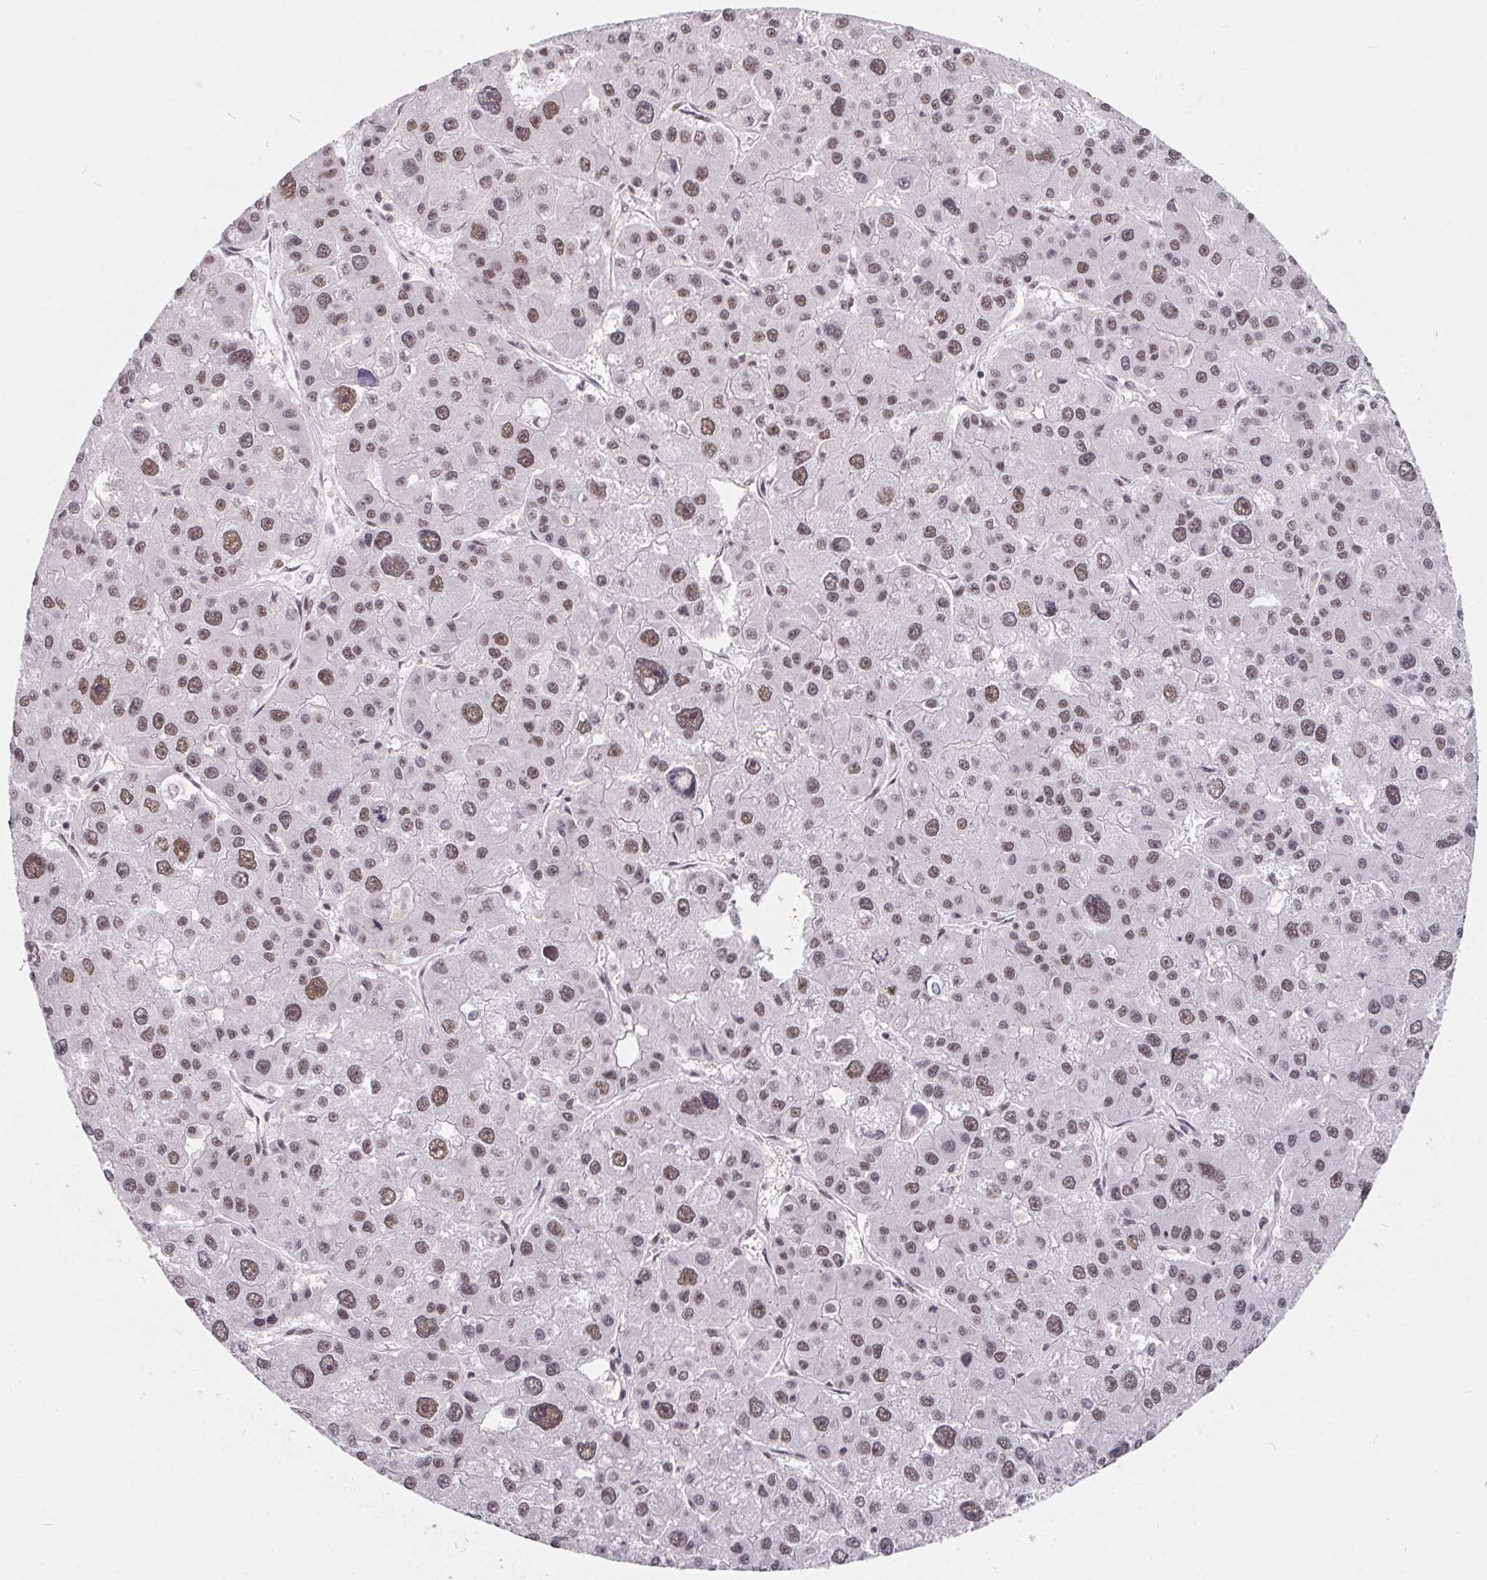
{"staining": {"intensity": "moderate", "quantity": ">75%", "location": "nuclear"}, "tissue": "liver cancer", "cell_type": "Tumor cells", "image_type": "cancer", "snomed": [{"axis": "morphology", "description": "Carcinoma, Hepatocellular, NOS"}, {"axis": "topography", "description": "Liver"}], "caption": "Immunohistochemistry (IHC) of human liver cancer (hepatocellular carcinoma) displays medium levels of moderate nuclear positivity in approximately >75% of tumor cells.", "gene": "TCERG1", "patient": {"sex": "male", "age": 73}}